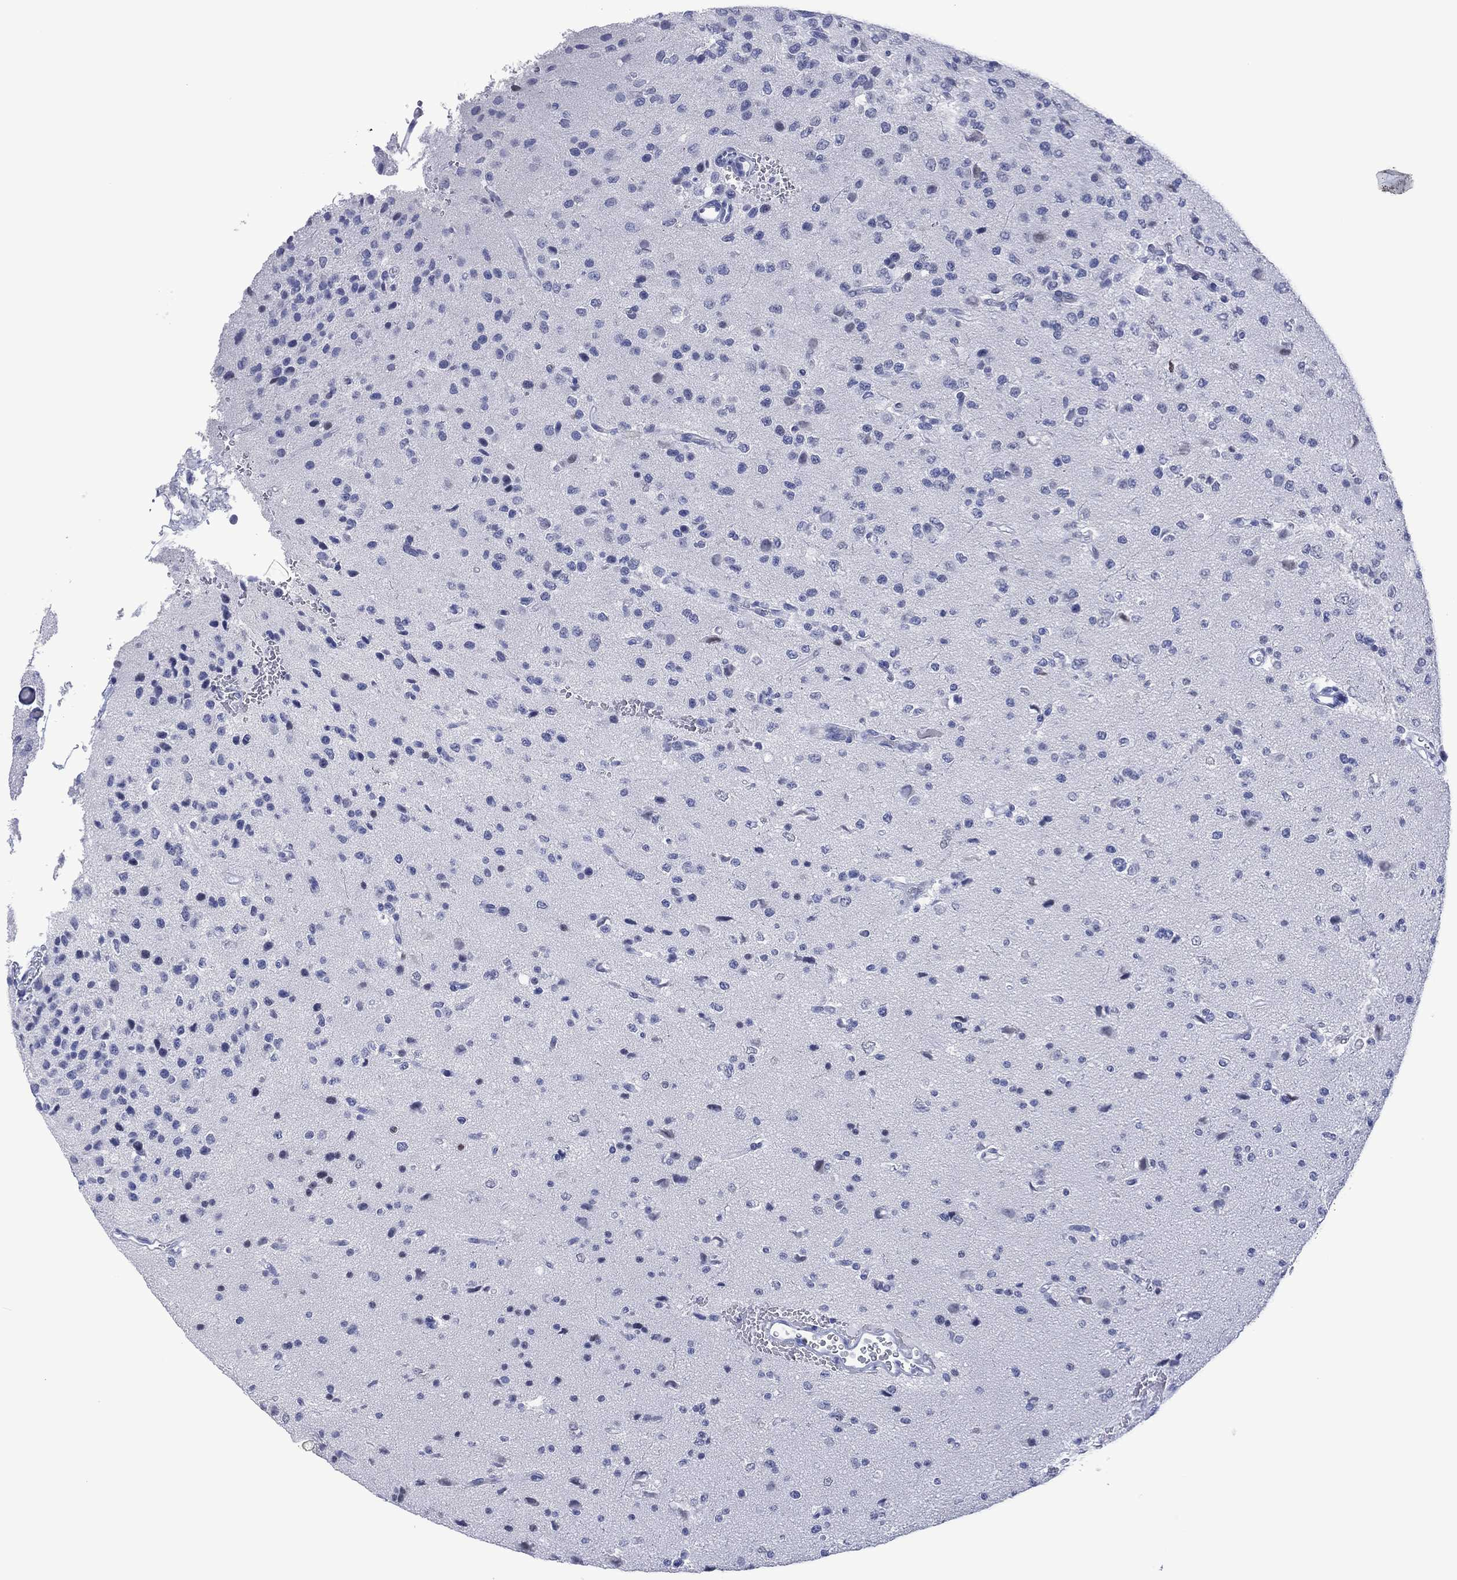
{"staining": {"intensity": "negative", "quantity": "none", "location": "none"}, "tissue": "glioma", "cell_type": "Tumor cells", "image_type": "cancer", "snomed": [{"axis": "morphology", "description": "Glioma, malignant, Low grade"}, {"axis": "topography", "description": "Brain"}], "caption": "Immunohistochemistry image of human malignant glioma (low-grade) stained for a protein (brown), which displays no positivity in tumor cells.", "gene": "UTF1", "patient": {"sex": "male", "age": 41}}